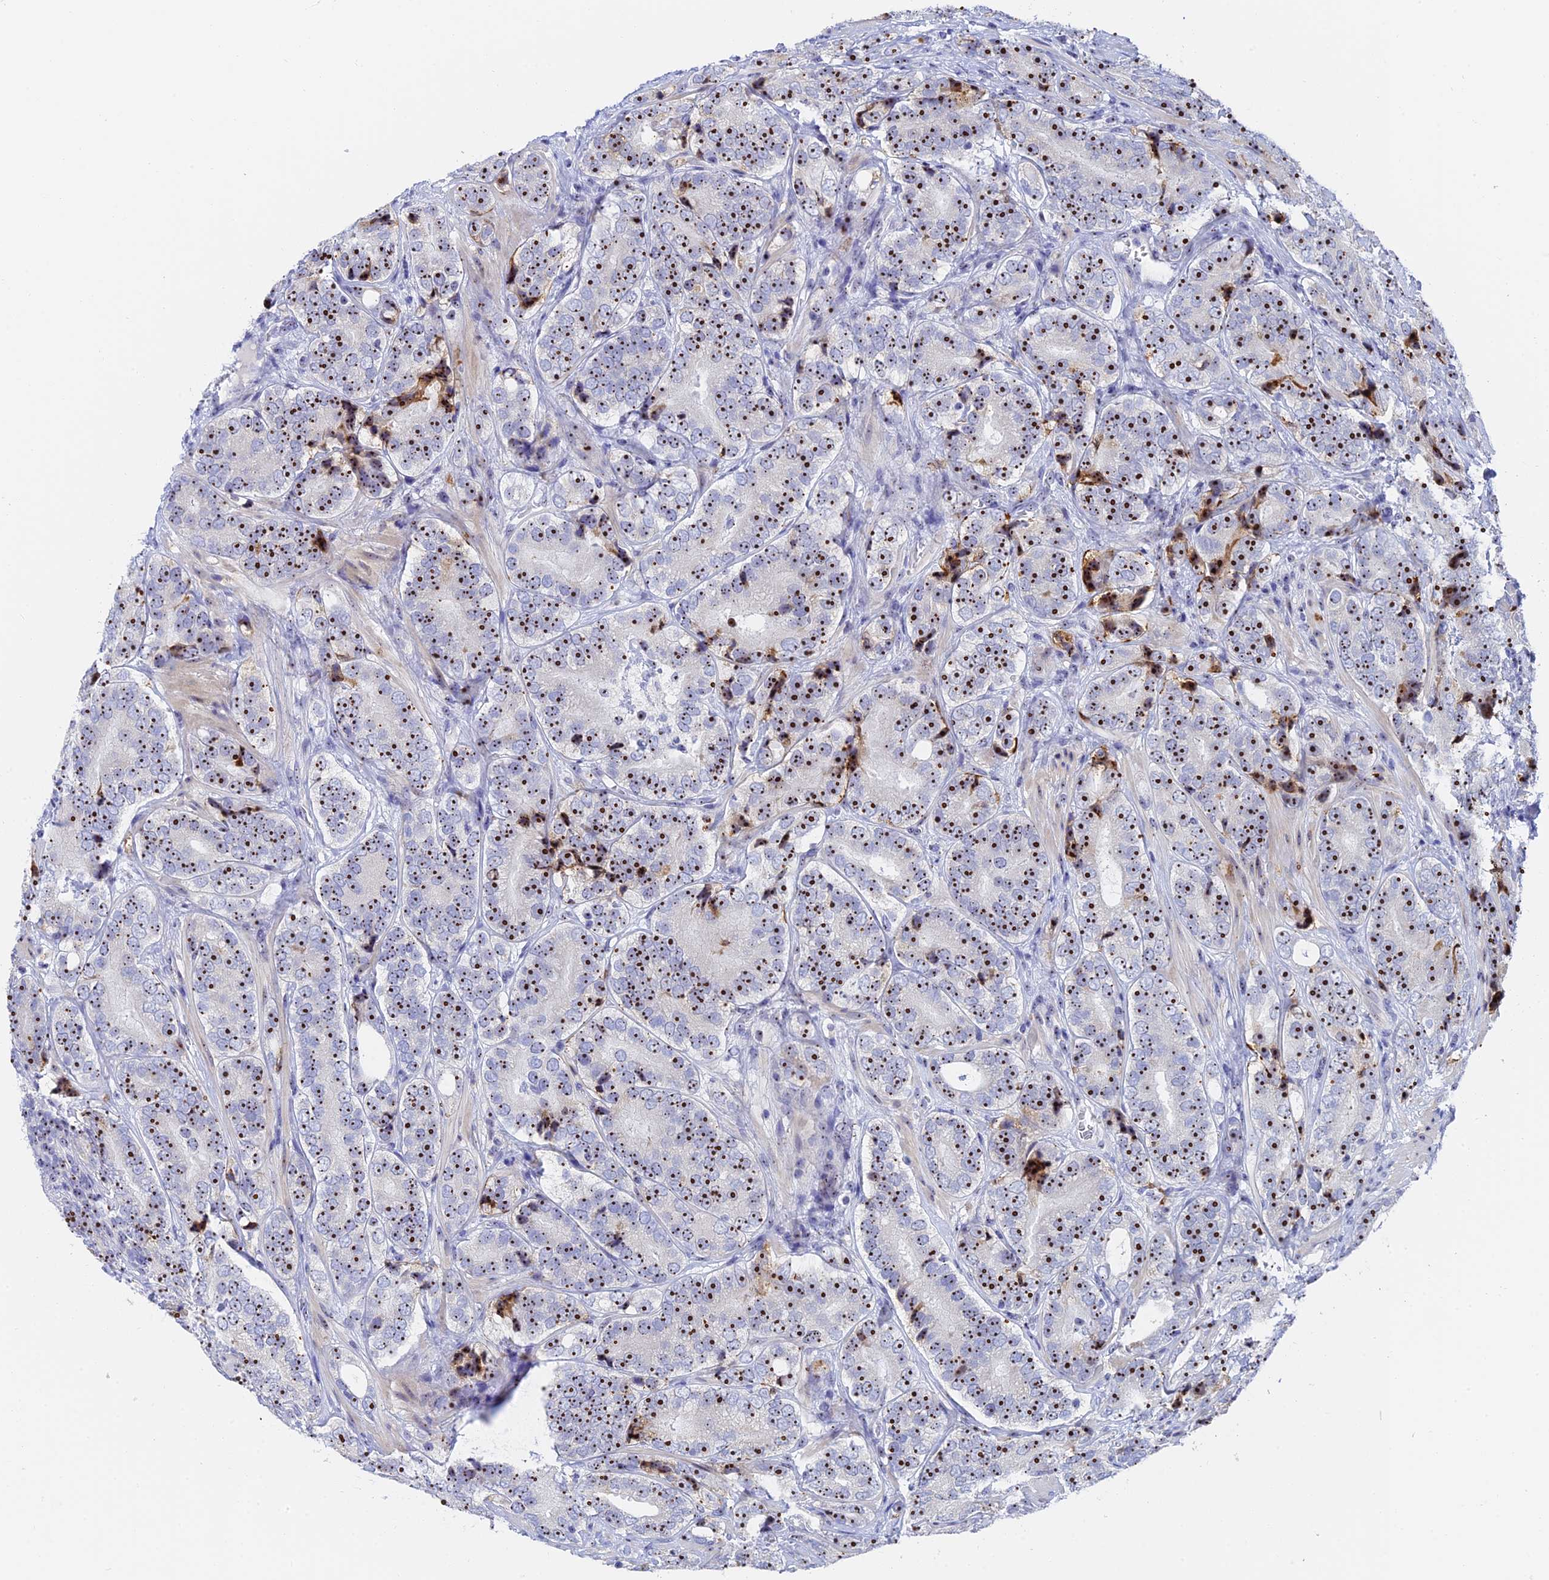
{"staining": {"intensity": "strong", "quantity": ">75%", "location": "nuclear"}, "tissue": "prostate cancer", "cell_type": "Tumor cells", "image_type": "cancer", "snomed": [{"axis": "morphology", "description": "Adenocarcinoma, High grade"}, {"axis": "topography", "description": "Prostate"}], "caption": "This is a histology image of IHC staining of adenocarcinoma (high-grade) (prostate), which shows strong staining in the nuclear of tumor cells.", "gene": "RSL1D1", "patient": {"sex": "male", "age": 56}}